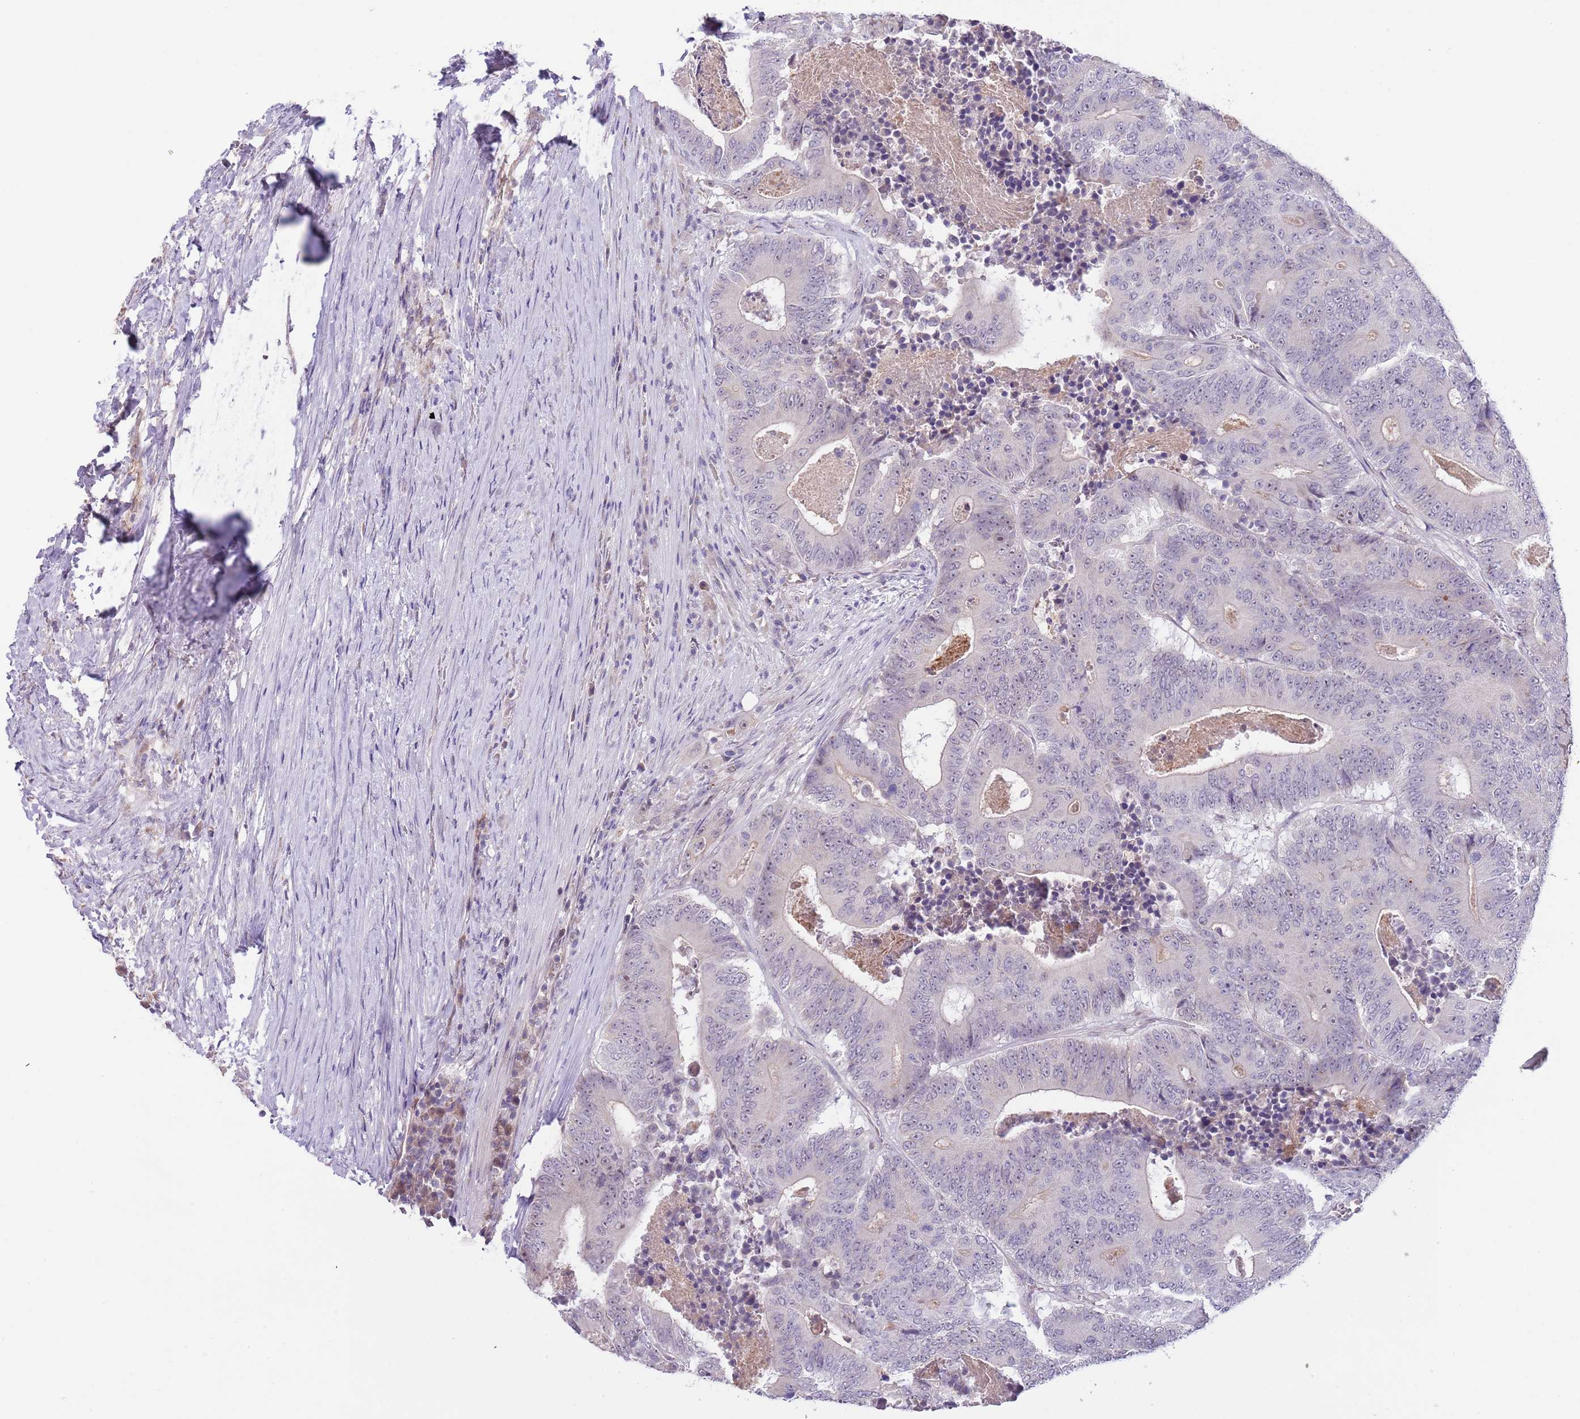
{"staining": {"intensity": "negative", "quantity": "none", "location": "none"}, "tissue": "colorectal cancer", "cell_type": "Tumor cells", "image_type": "cancer", "snomed": [{"axis": "morphology", "description": "Adenocarcinoma, NOS"}, {"axis": "topography", "description": "Colon"}], "caption": "High magnification brightfield microscopy of colorectal cancer (adenocarcinoma) stained with DAB (brown) and counterstained with hematoxylin (blue): tumor cells show no significant staining. (Brightfield microscopy of DAB immunohistochemistry (IHC) at high magnification).", "gene": "AP1S2", "patient": {"sex": "male", "age": 83}}